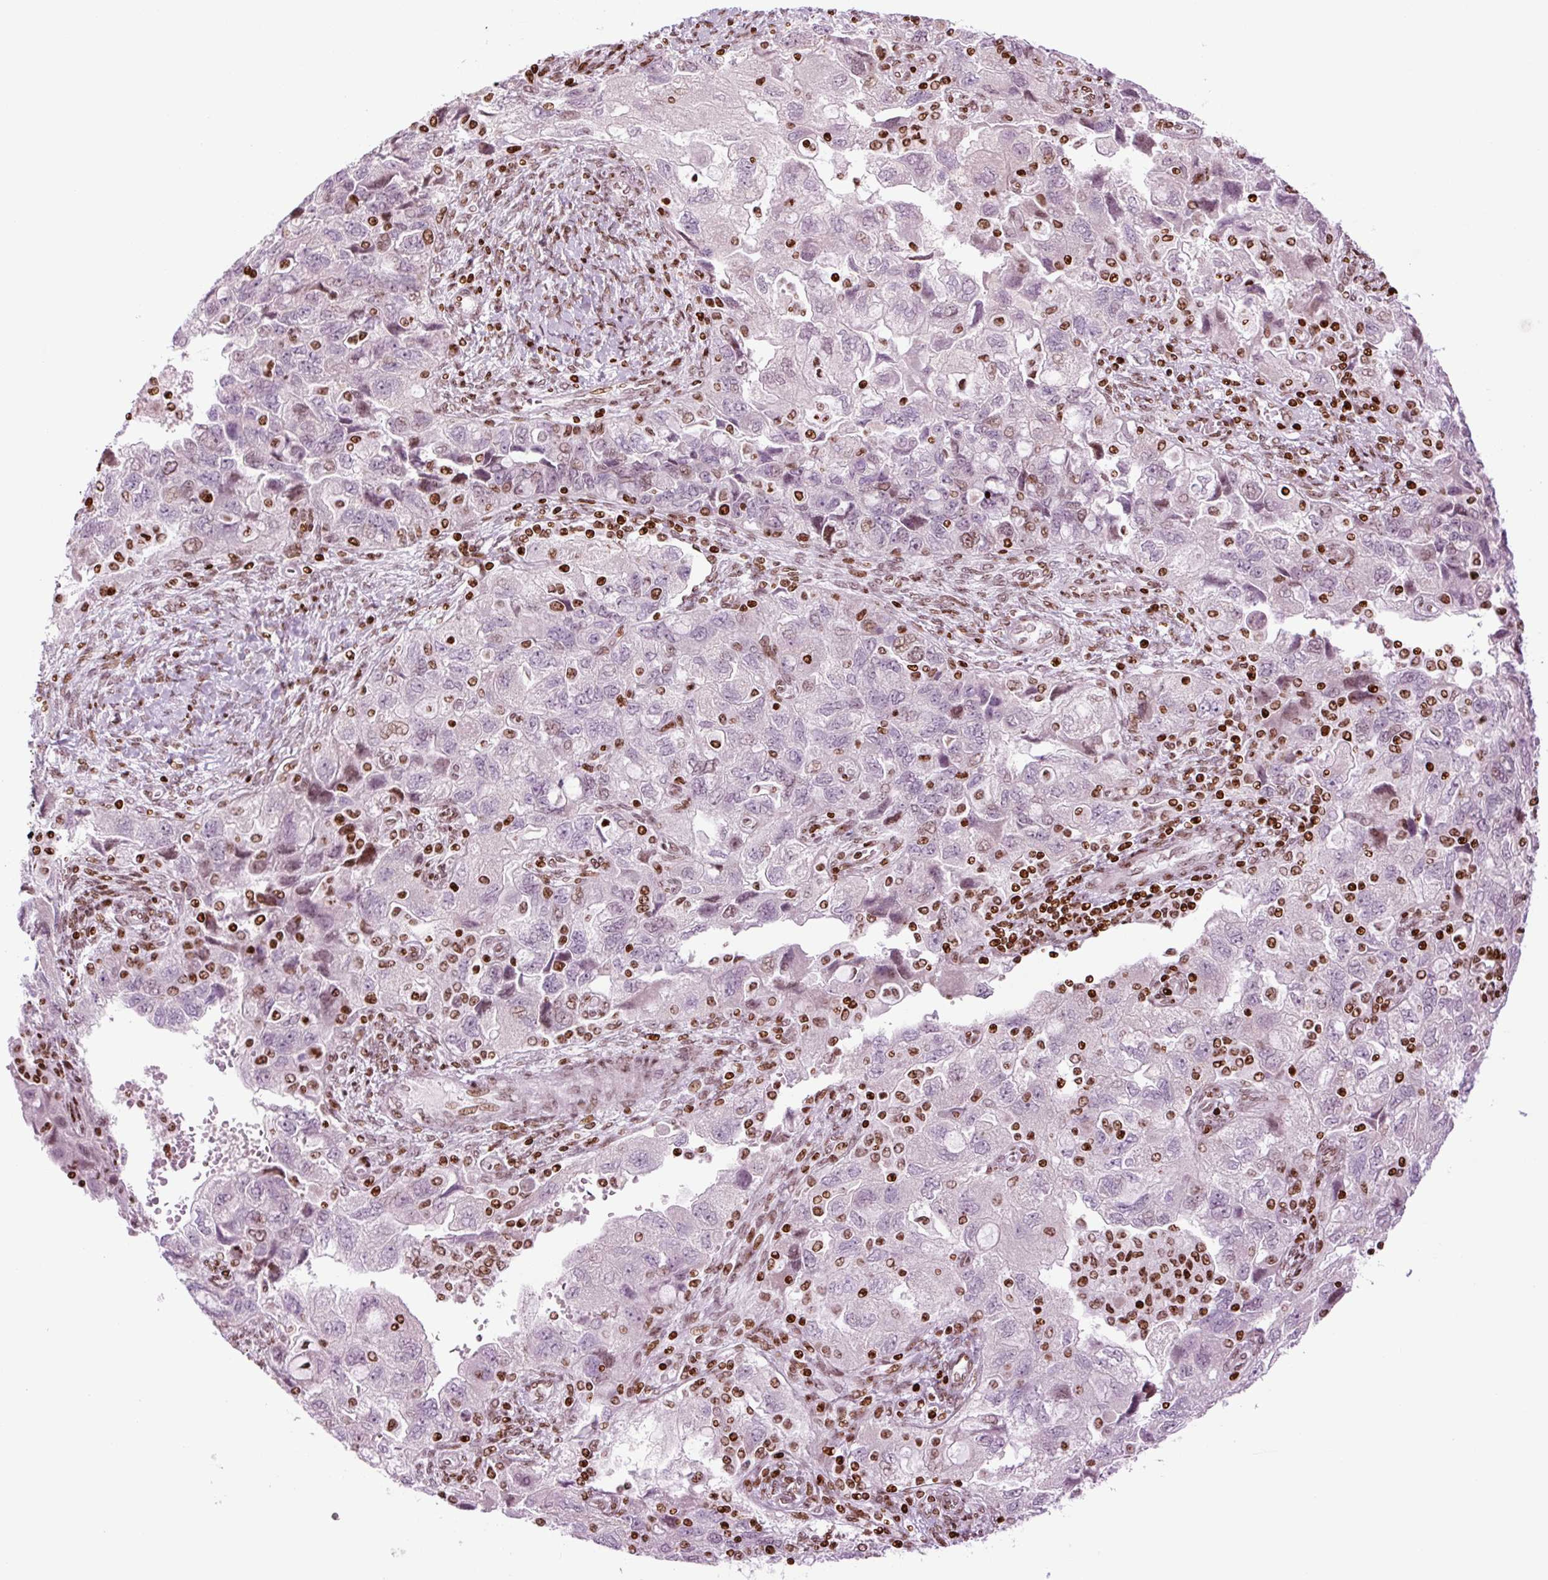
{"staining": {"intensity": "negative", "quantity": "none", "location": "none"}, "tissue": "ovarian cancer", "cell_type": "Tumor cells", "image_type": "cancer", "snomed": [{"axis": "morphology", "description": "Carcinoma, NOS"}, {"axis": "morphology", "description": "Cystadenocarcinoma, serous, NOS"}, {"axis": "topography", "description": "Ovary"}], "caption": "DAB immunohistochemical staining of human ovarian carcinoma displays no significant expression in tumor cells. The staining is performed using DAB brown chromogen with nuclei counter-stained in using hematoxylin.", "gene": "H1-3", "patient": {"sex": "female", "age": 69}}